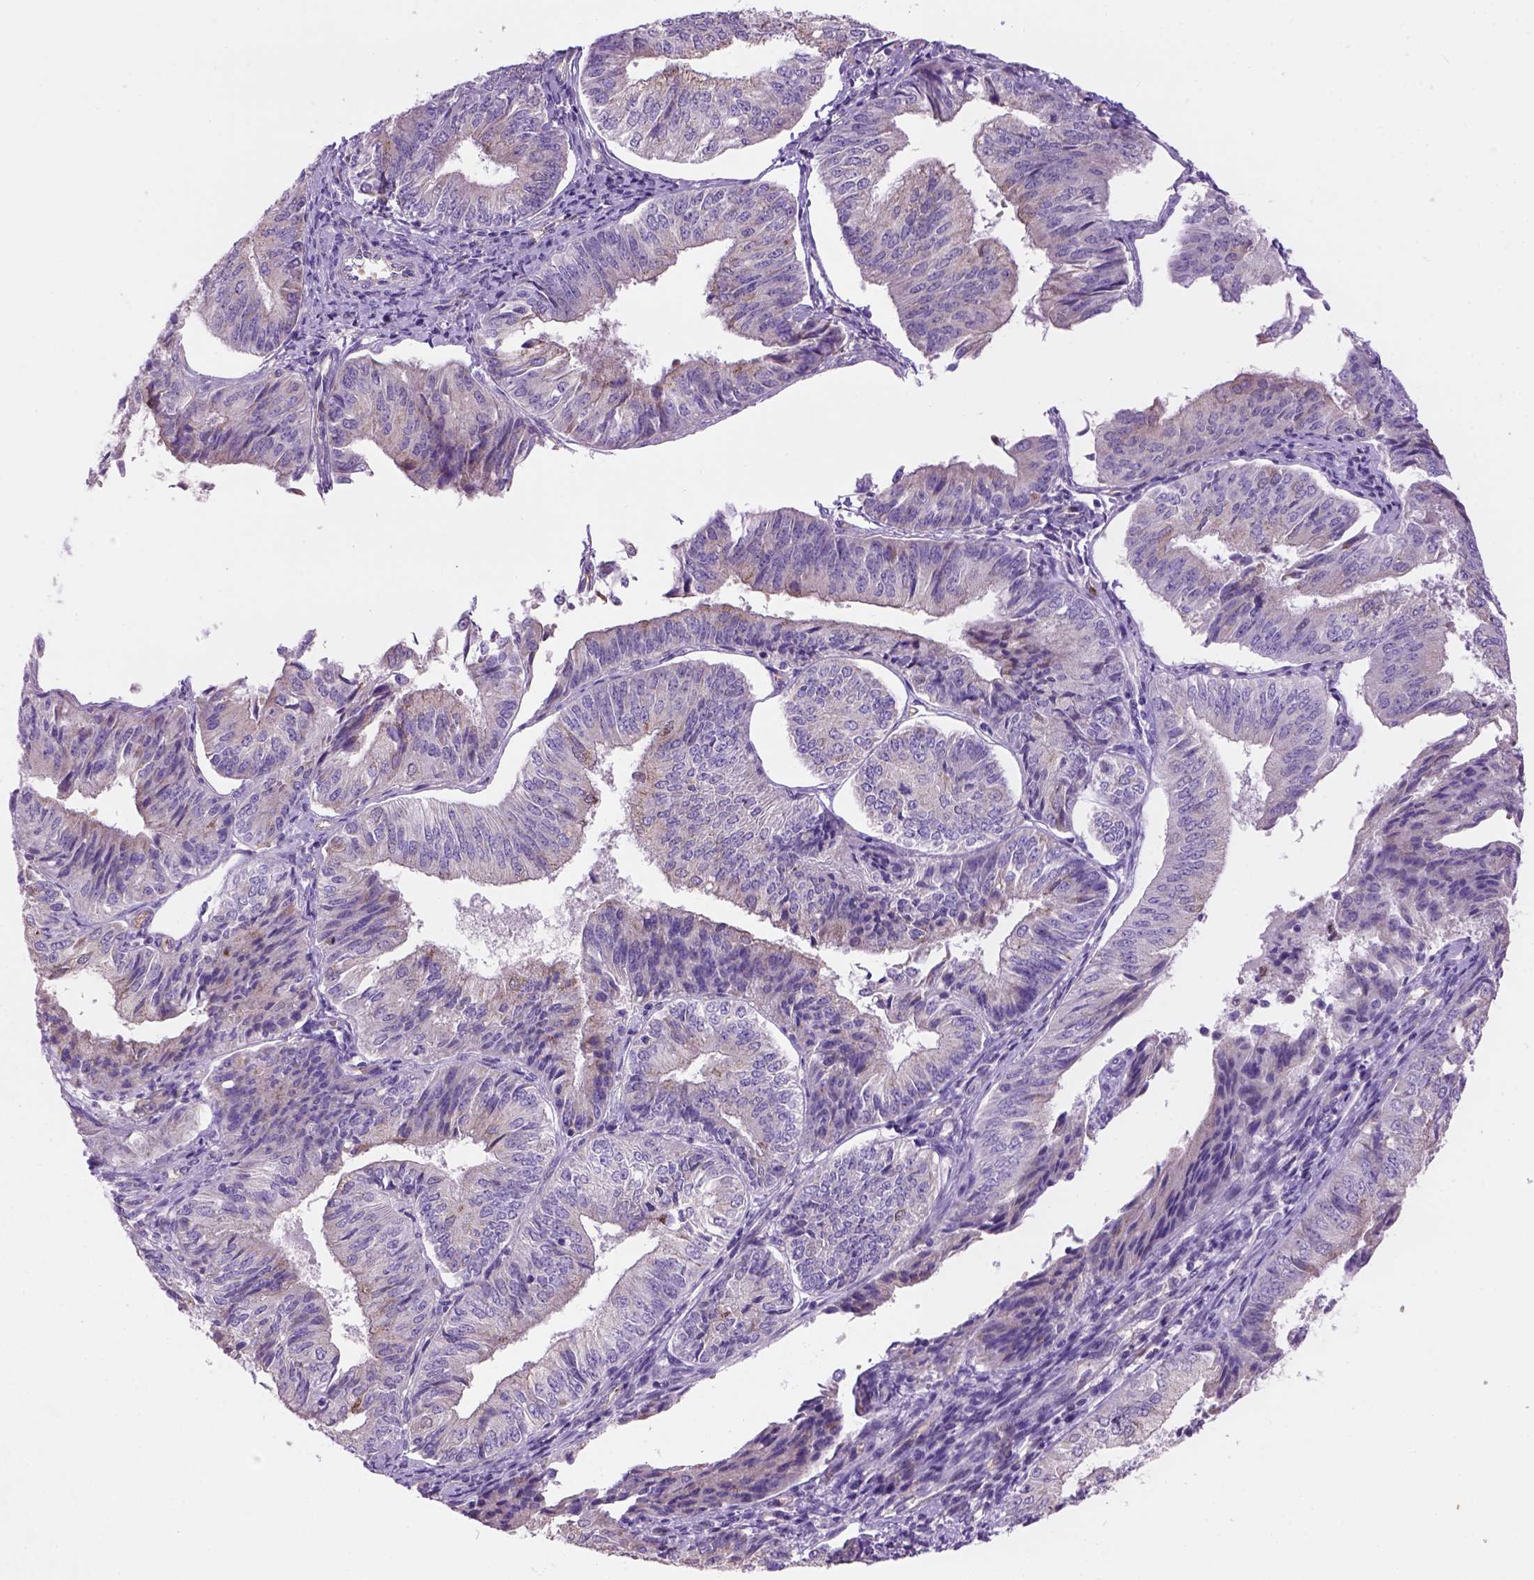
{"staining": {"intensity": "negative", "quantity": "none", "location": "none"}, "tissue": "endometrial cancer", "cell_type": "Tumor cells", "image_type": "cancer", "snomed": [{"axis": "morphology", "description": "Adenocarcinoma, NOS"}, {"axis": "topography", "description": "Endometrium"}], "caption": "Endometrial cancer stained for a protein using immunohistochemistry reveals no expression tumor cells.", "gene": "CD84", "patient": {"sex": "female", "age": 58}}